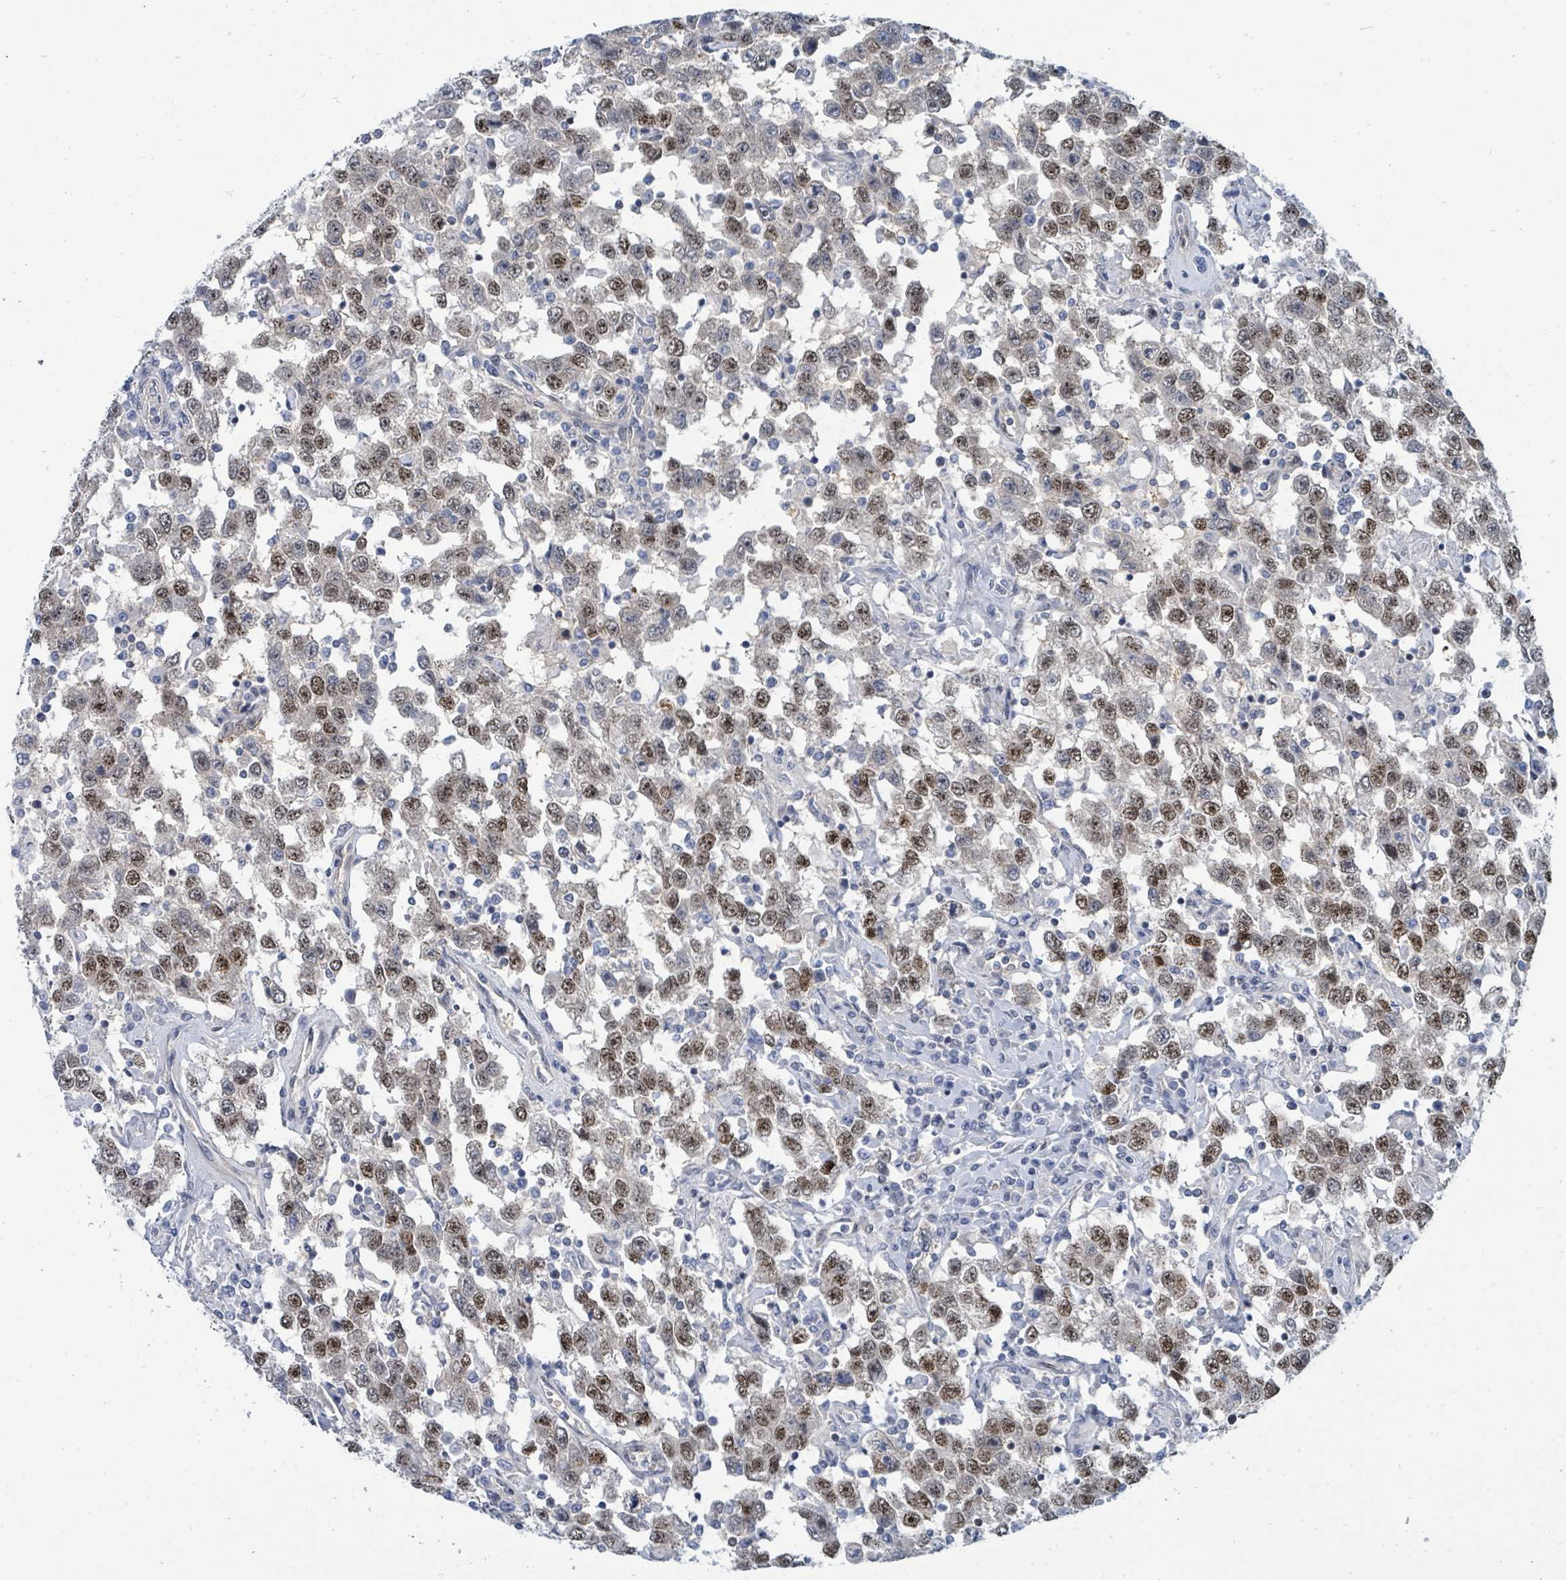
{"staining": {"intensity": "moderate", "quantity": ">75%", "location": "nuclear"}, "tissue": "testis cancer", "cell_type": "Tumor cells", "image_type": "cancer", "snomed": [{"axis": "morphology", "description": "Seminoma, NOS"}, {"axis": "topography", "description": "Testis"}], "caption": "Immunohistochemical staining of testis cancer (seminoma) reveals medium levels of moderate nuclear protein positivity in about >75% of tumor cells.", "gene": "SUMO4", "patient": {"sex": "male", "age": 41}}